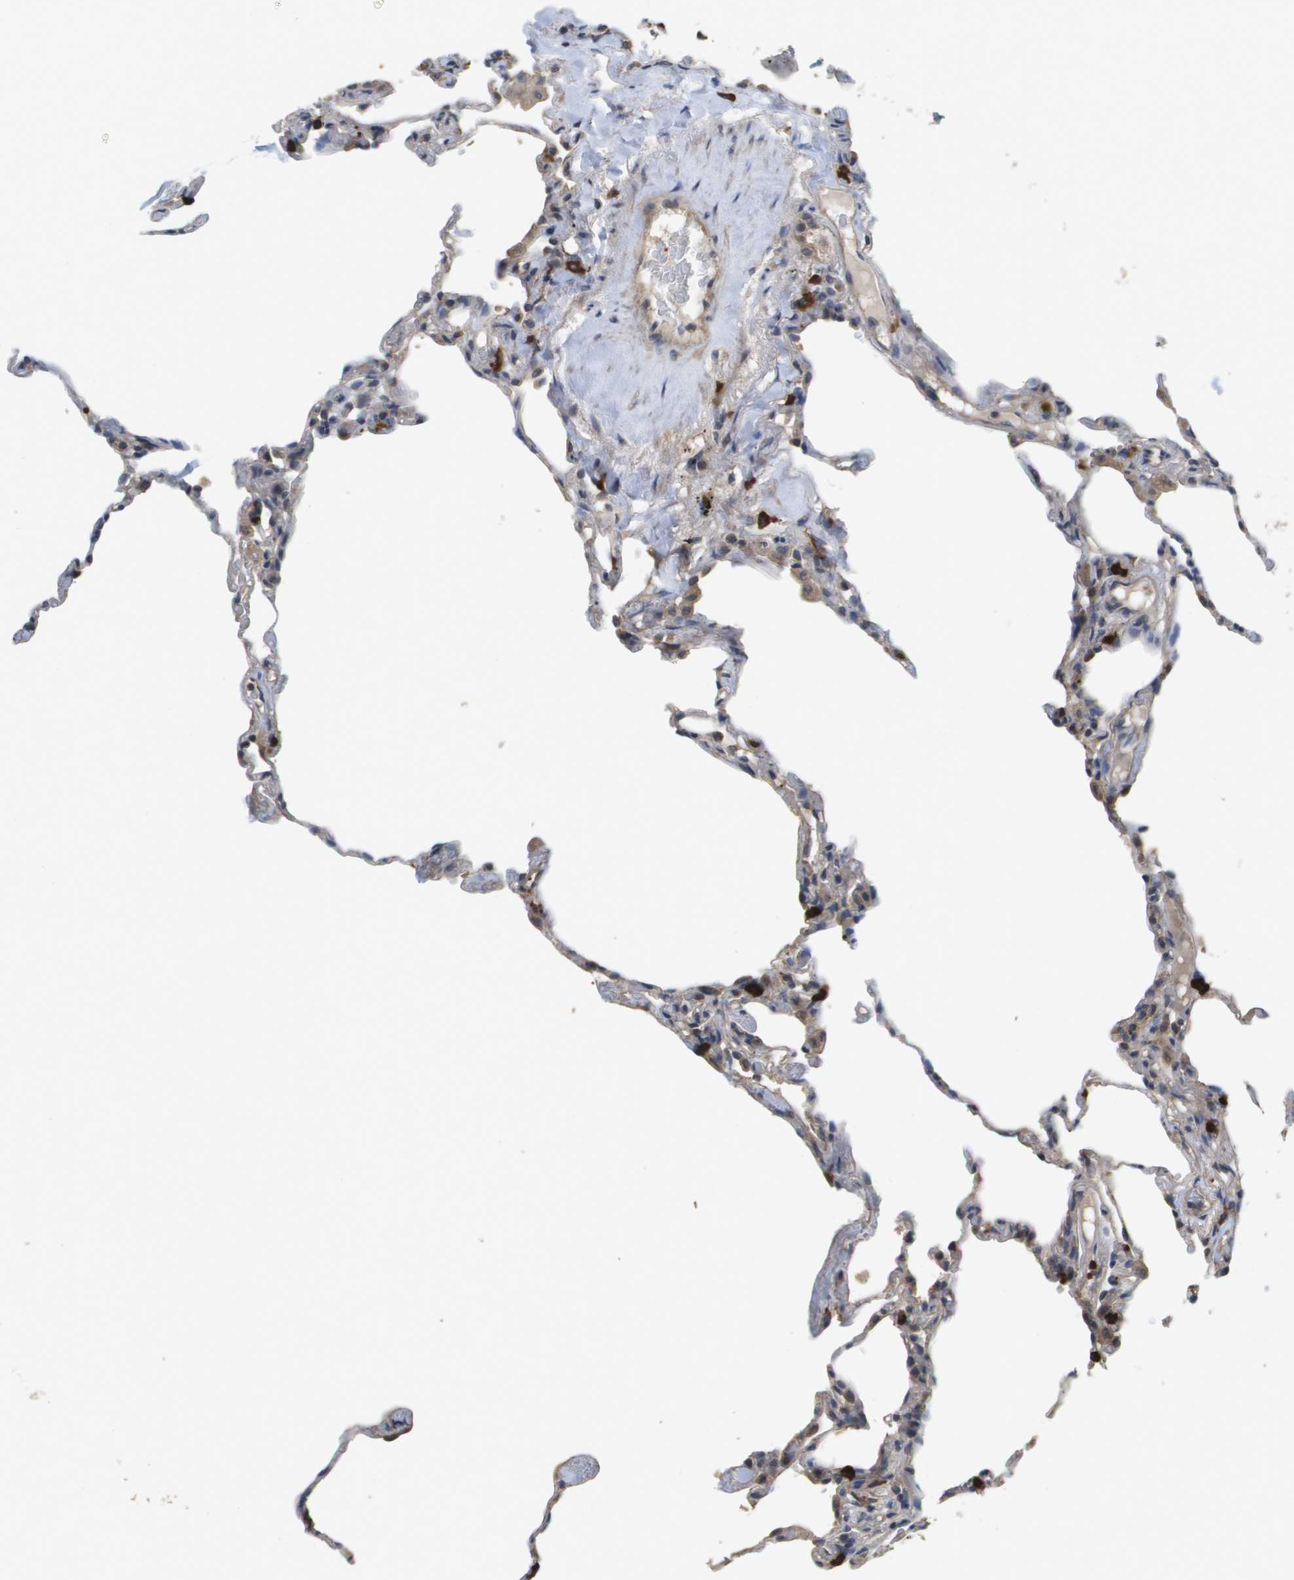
{"staining": {"intensity": "moderate", "quantity": "<25%", "location": "cytoplasmic/membranous"}, "tissue": "lung", "cell_type": "Alveolar cells", "image_type": "normal", "snomed": [{"axis": "morphology", "description": "Normal tissue, NOS"}, {"axis": "topography", "description": "Lung"}], "caption": "Protein expression analysis of normal human lung reveals moderate cytoplasmic/membranous staining in approximately <25% of alveolar cells. Immunohistochemistry stains the protein in brown and the nuclei are stained blue.", "gene": "RAB27B", "patient": {"sex": "male", "age": 59}}